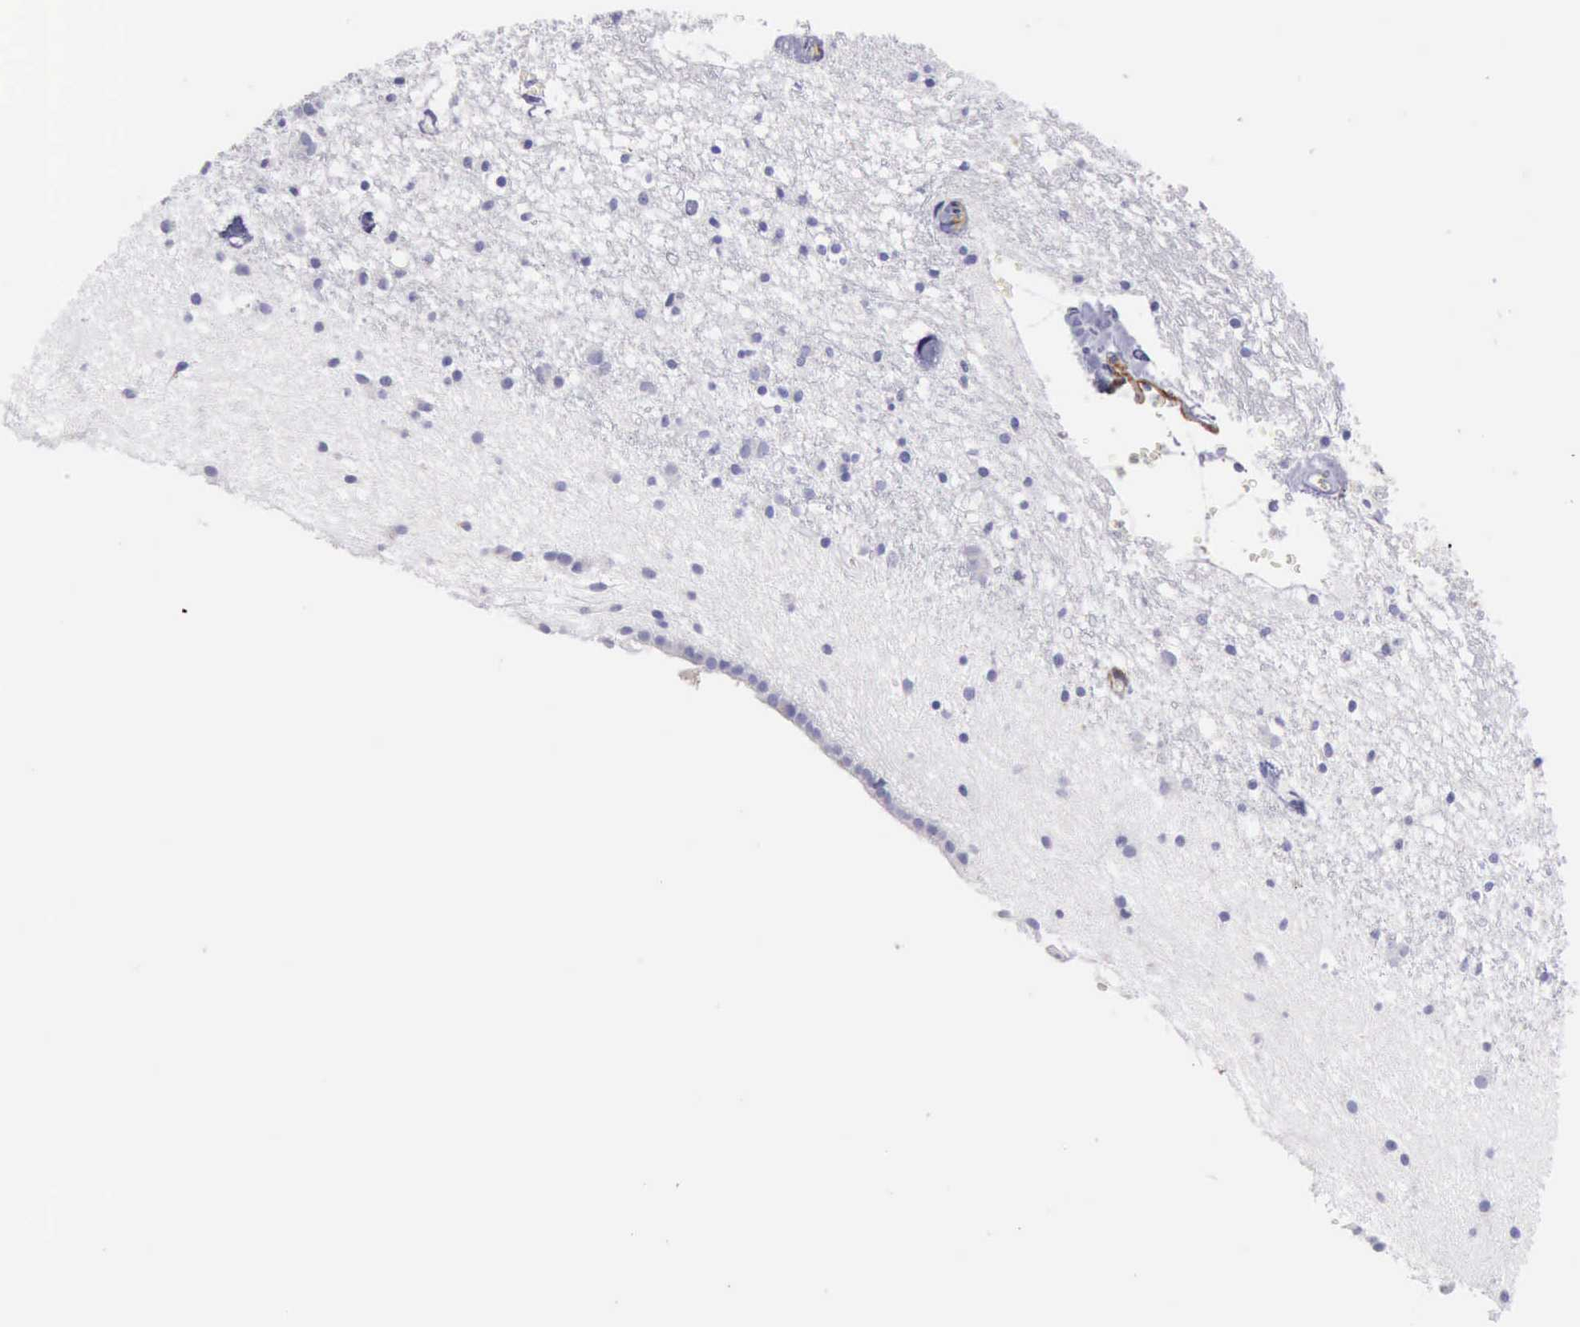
{"staining": {"intensity": "negative", "quantity": "none", "location": "none"}, "tissue": "caudate", "cell_type": "Glial cells", "image_type": "normal", "snomed": [{"axis": "morphology", "description": "Normal tissue, NOS"}, {"axis": "topography", "description": "Lateral ventricle wall"}], "caption": "This histopathology image is of unremarkable caudate stained with immunohistochemistry (IHC) to label a protein in brown with the nuclei are counter-stained blue. There is no positivity in glial cells.", "gene": "AOC3", "patient": {"sex": "male", "age": 45}}